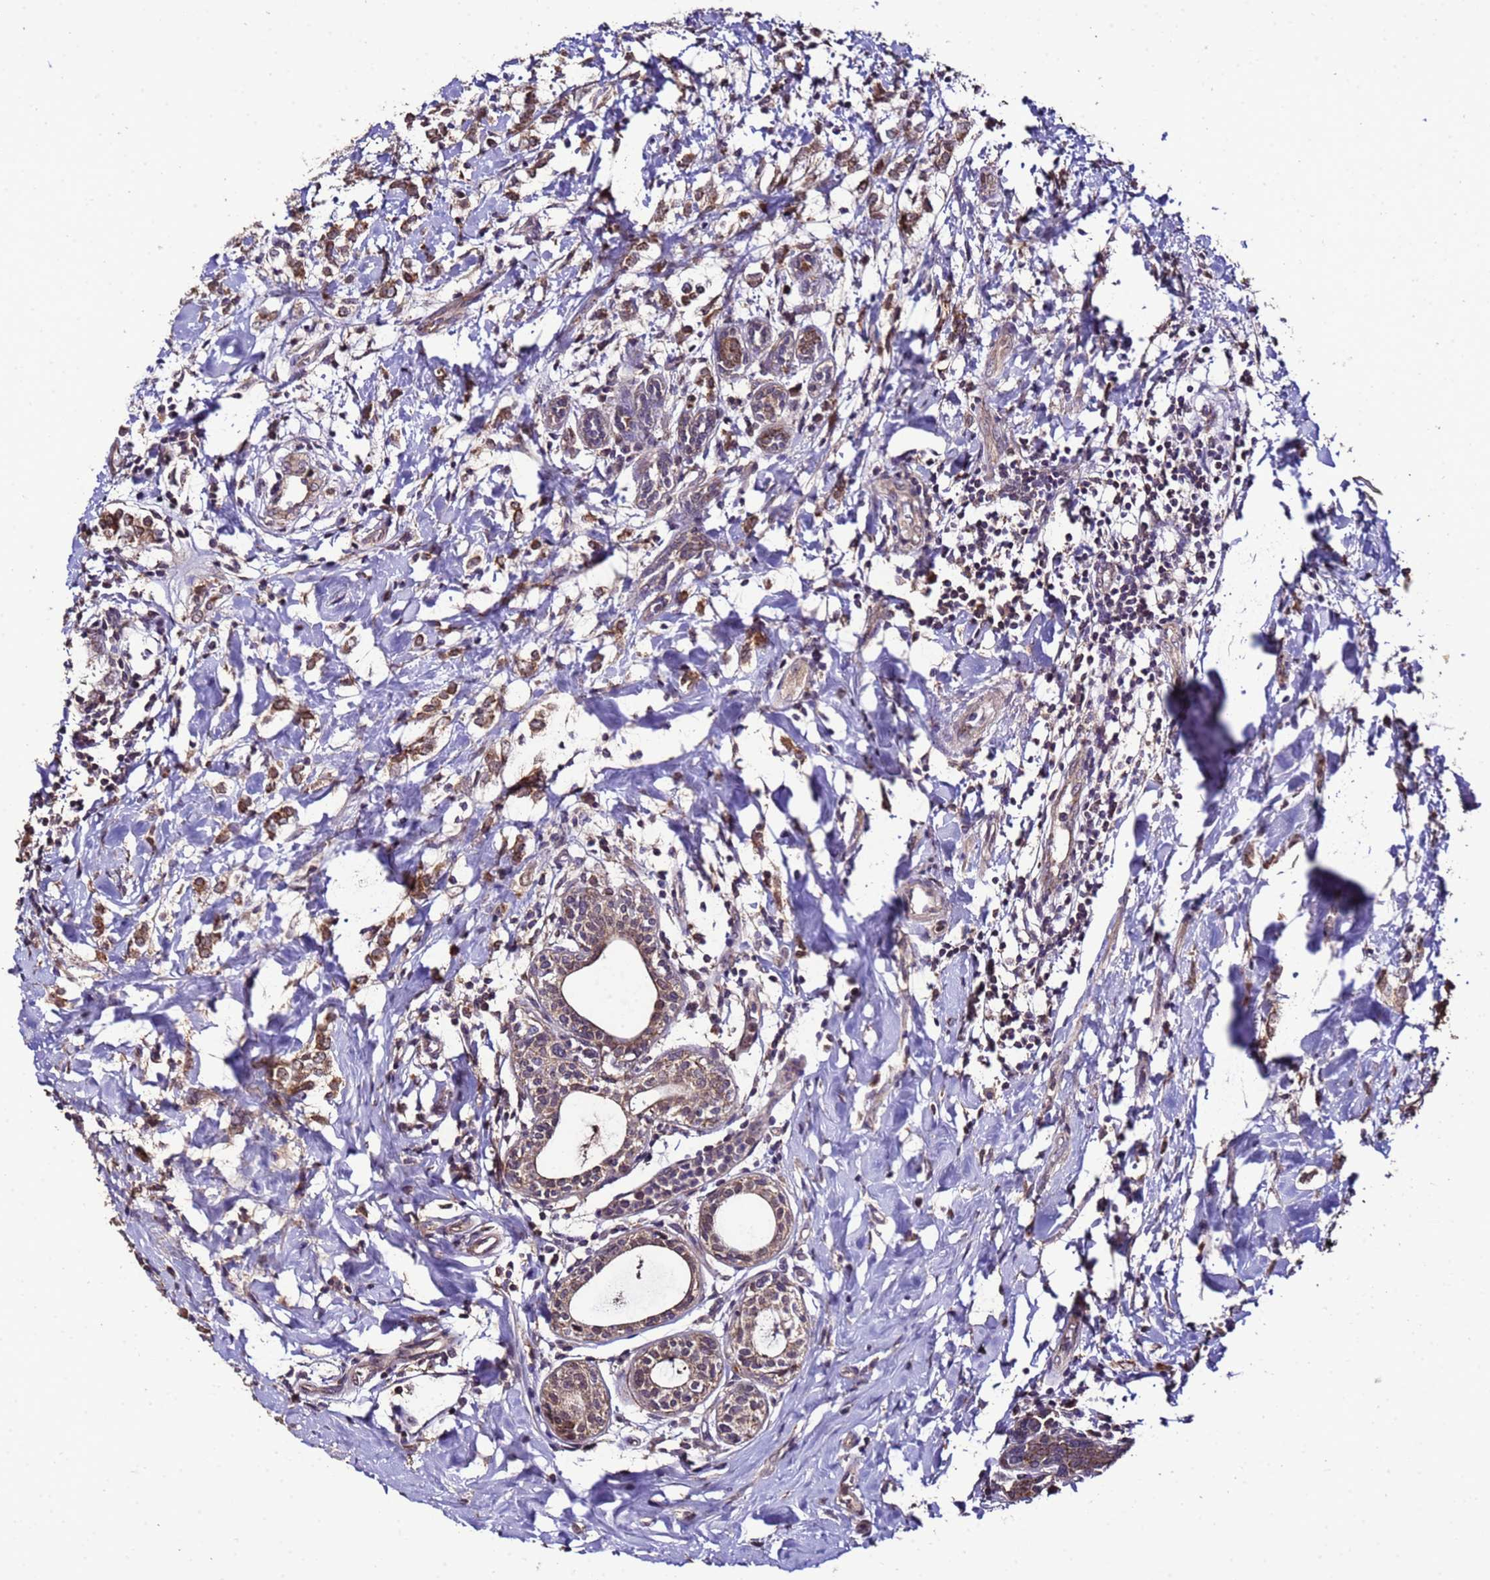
{"staining": {"intensity": "moderate", "quantity": ">75%", "location": "cytoplasmic/membranous"}, "tissue": "breast cancer", "cell_type": "Tumor cells", "image_type": "cancer", "snomed": [{"axis": "morphology", "description": "Normal tissue, NOS"}, {"axis": "morphology", "description": "Lobular carcinoma"}, {"axis": "topography", "description": "Breast"}], "caption": "Immunohistochemical staining of human breast cancer reveals medium levels of moderate cytoplasmic/membranous protein expression in about >75% of tumor cells.", "gene": "ZNF329", "patient": {"sex": "female", "age": 47}}